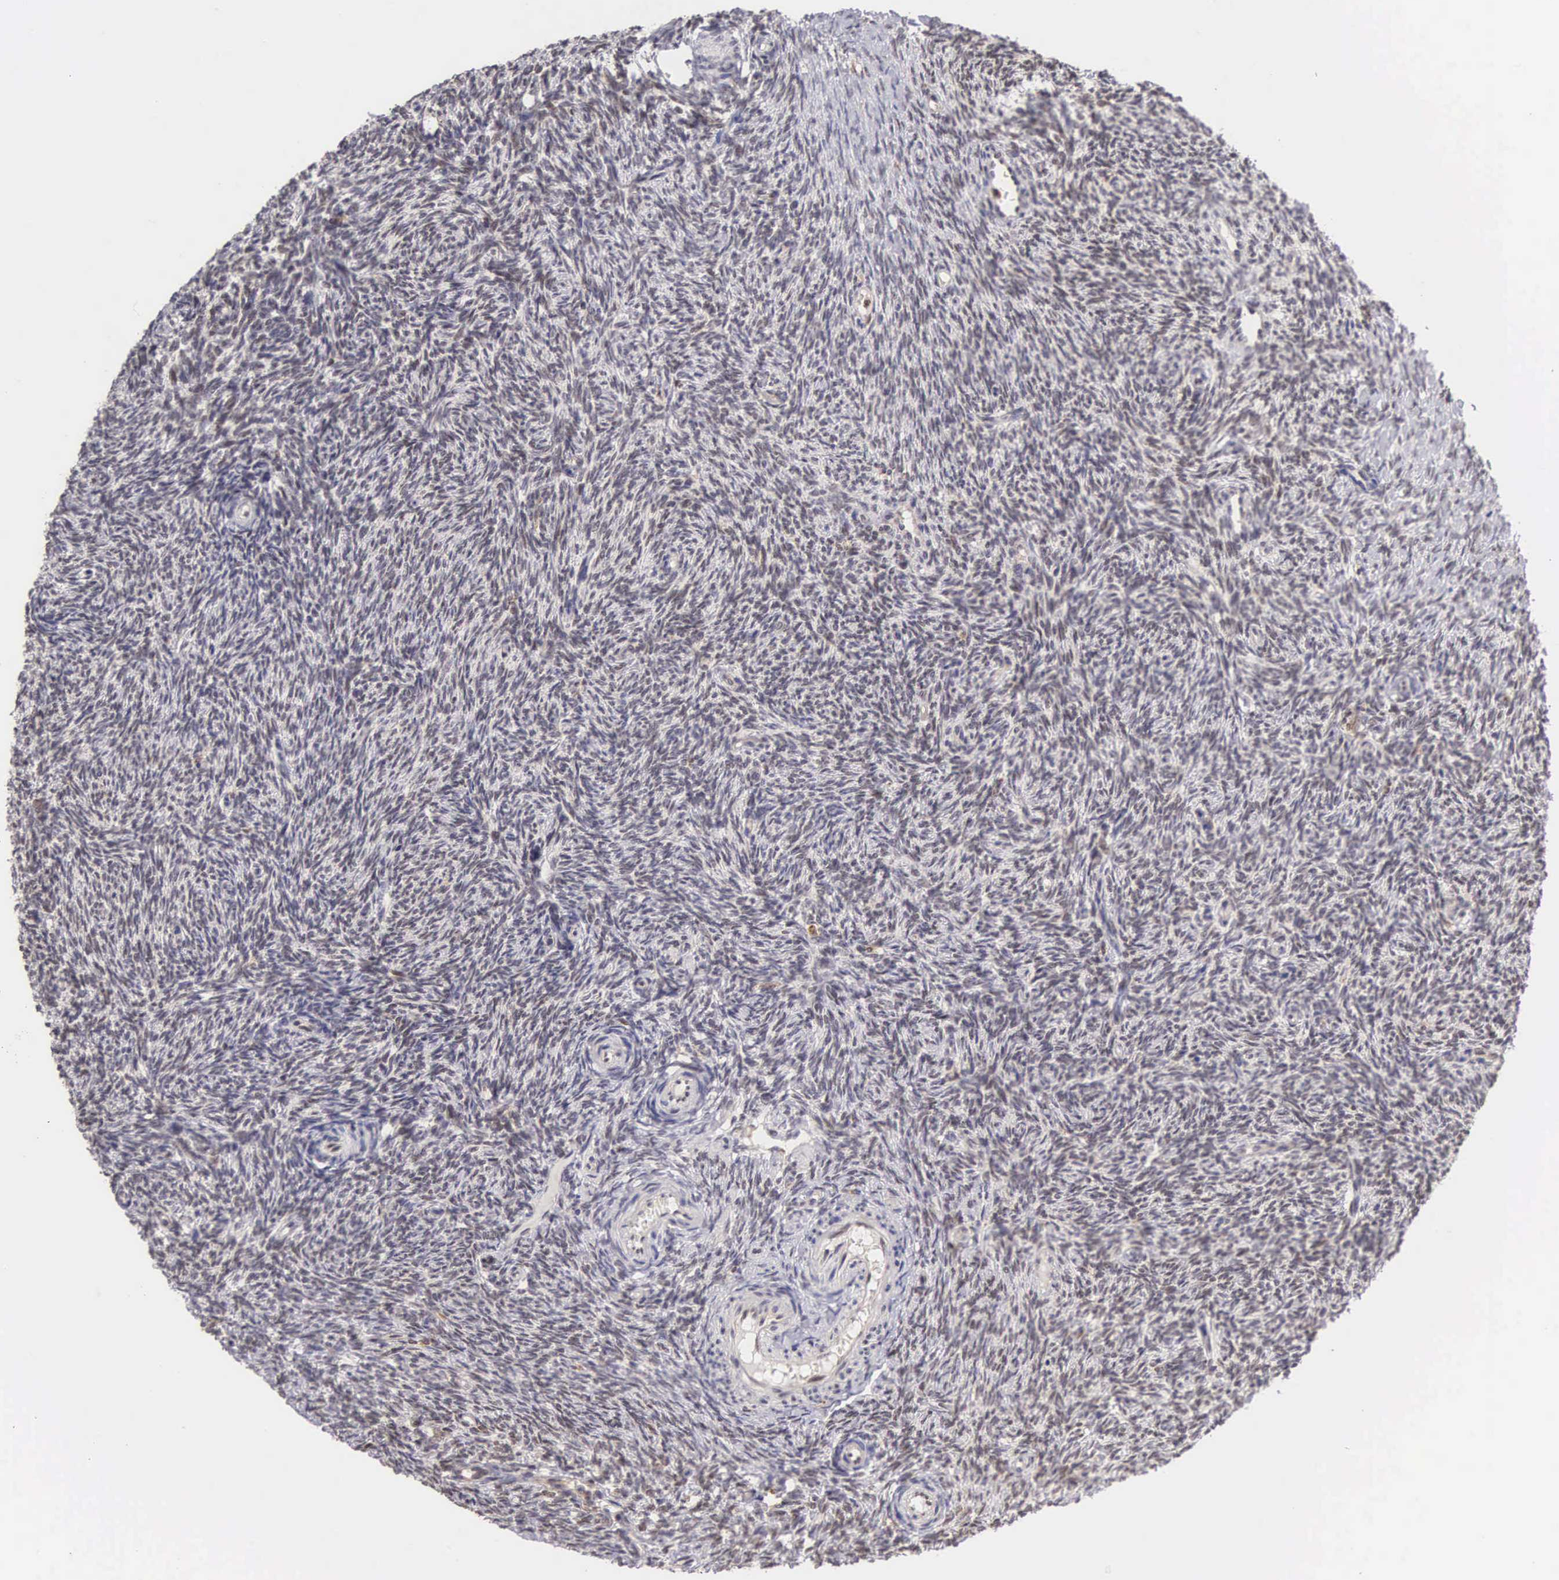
{"staining": {"intensity": "weak", "quantity": "25%-75%", "location": "nuclear"}, "tissue": "ovary", "cell_type": "Ovarian stroma cells", "image_type": "normal", "snomed": [{"axis": "morphology", "description": "Normal tissue, NOS"}, {"axis": "topography", "description": "Ovary"}], "caption": "An immunohistochemistry photomicrograph of unremarkable tissue is shown. Protein staining in brown labels weak nuclear positivity in ovary within ovarian stroma cells.", "gene": "GRK3", "patient": {"sex": "female", "age": 32}}